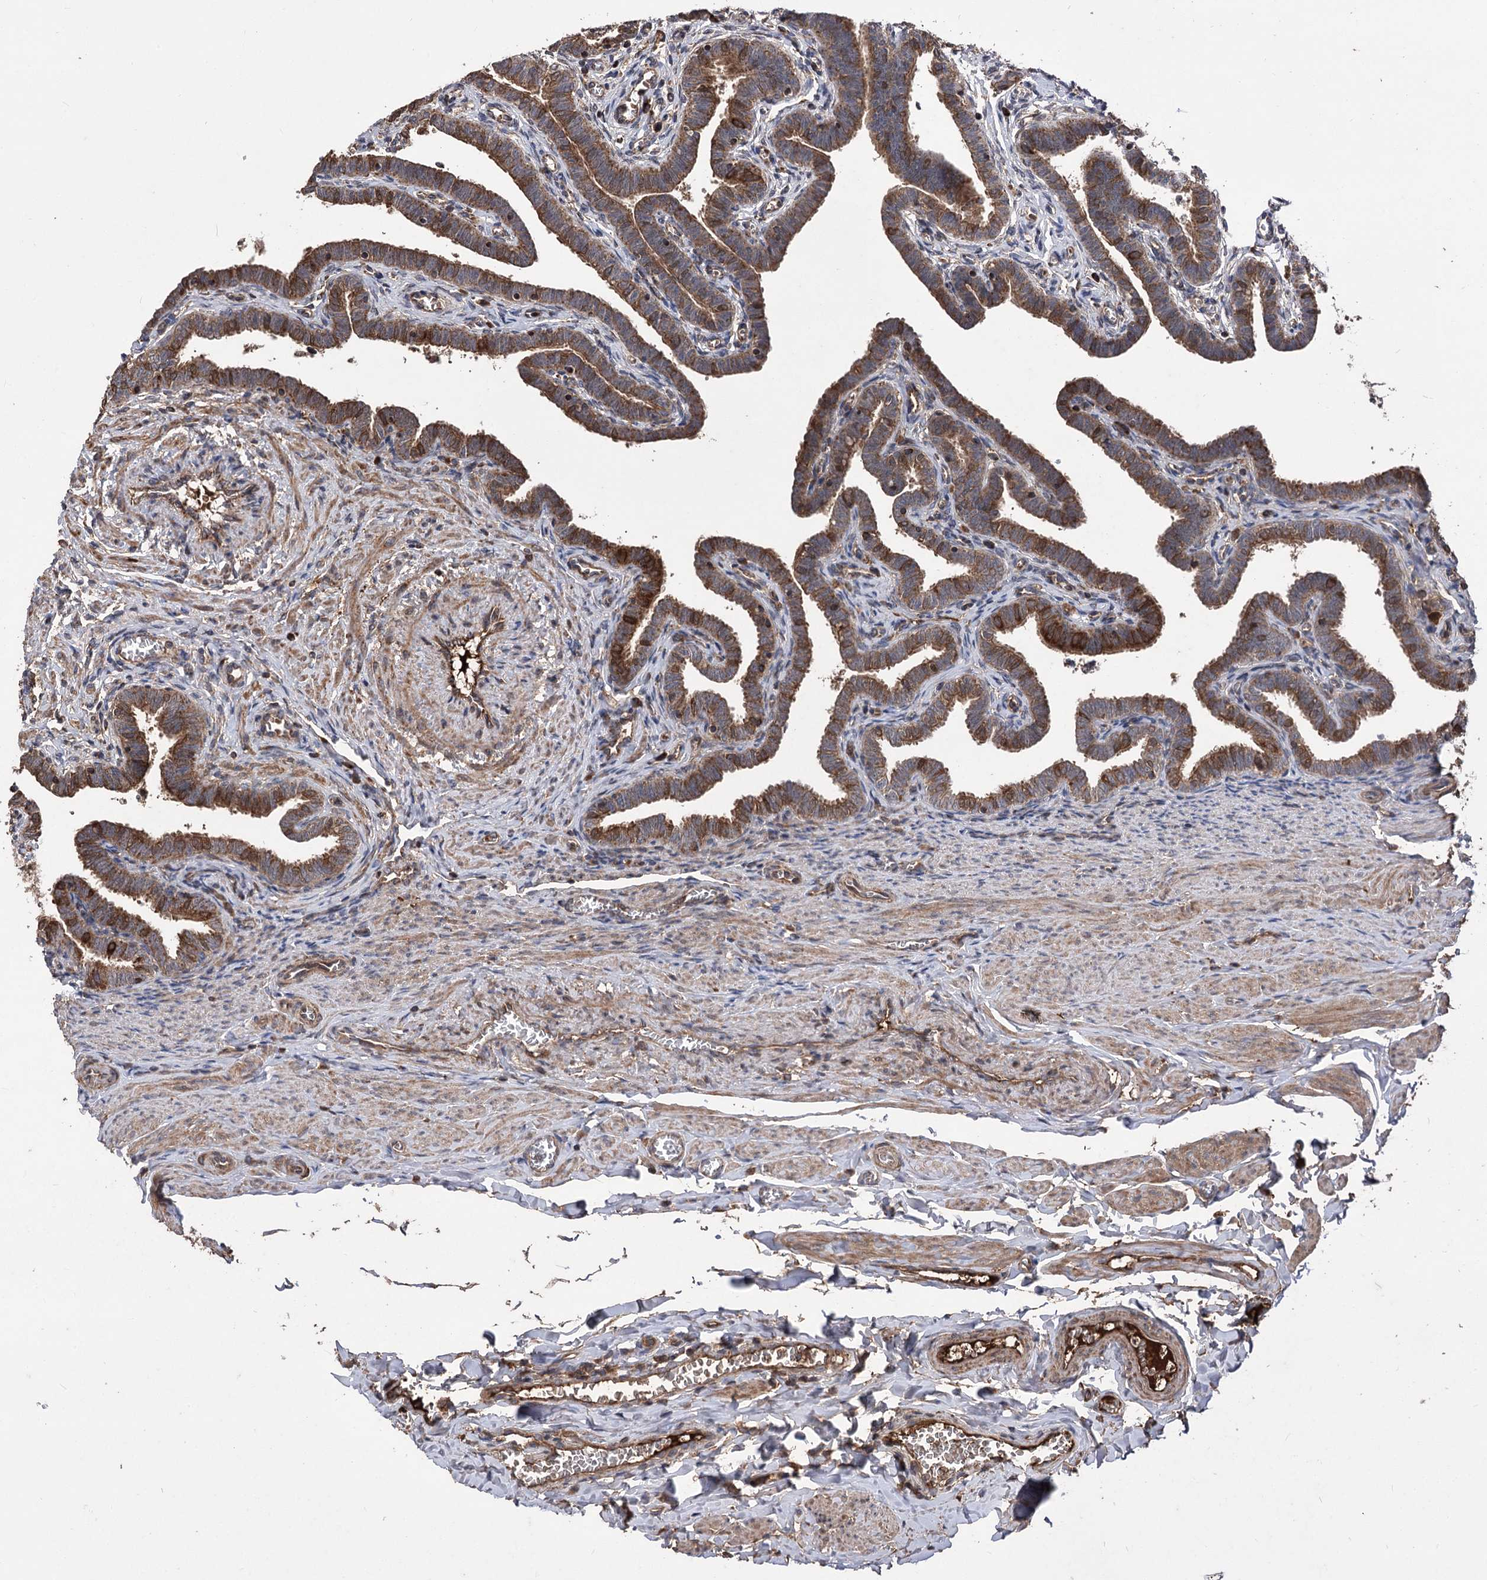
{"staining": {"intensity": "strong", "quantity": ">75%", "location": "cytoplasmic/membranous"}, "tissue": "fallopian tube", "cell_type": "Glandular cells", "image_type": "normal", "snomed": [{"axis": "morphology", "description": "Normal tissue, NOS"}, {"axis": "topography", "description": "Fallopian tube"}], "caption": "A histopathology image of fallopian tube stained for a protein displays strong cytoplasmic/membranous brown staining in glandular cells. The staining is performed using DAB (3,3'-diaminobenzidine) brown chromogen to label protein expression. The nuclei are counter-stained blue using hematoxylin.", "gene": "RASSF3", "patient": {"sex": "female", "age": 36}}